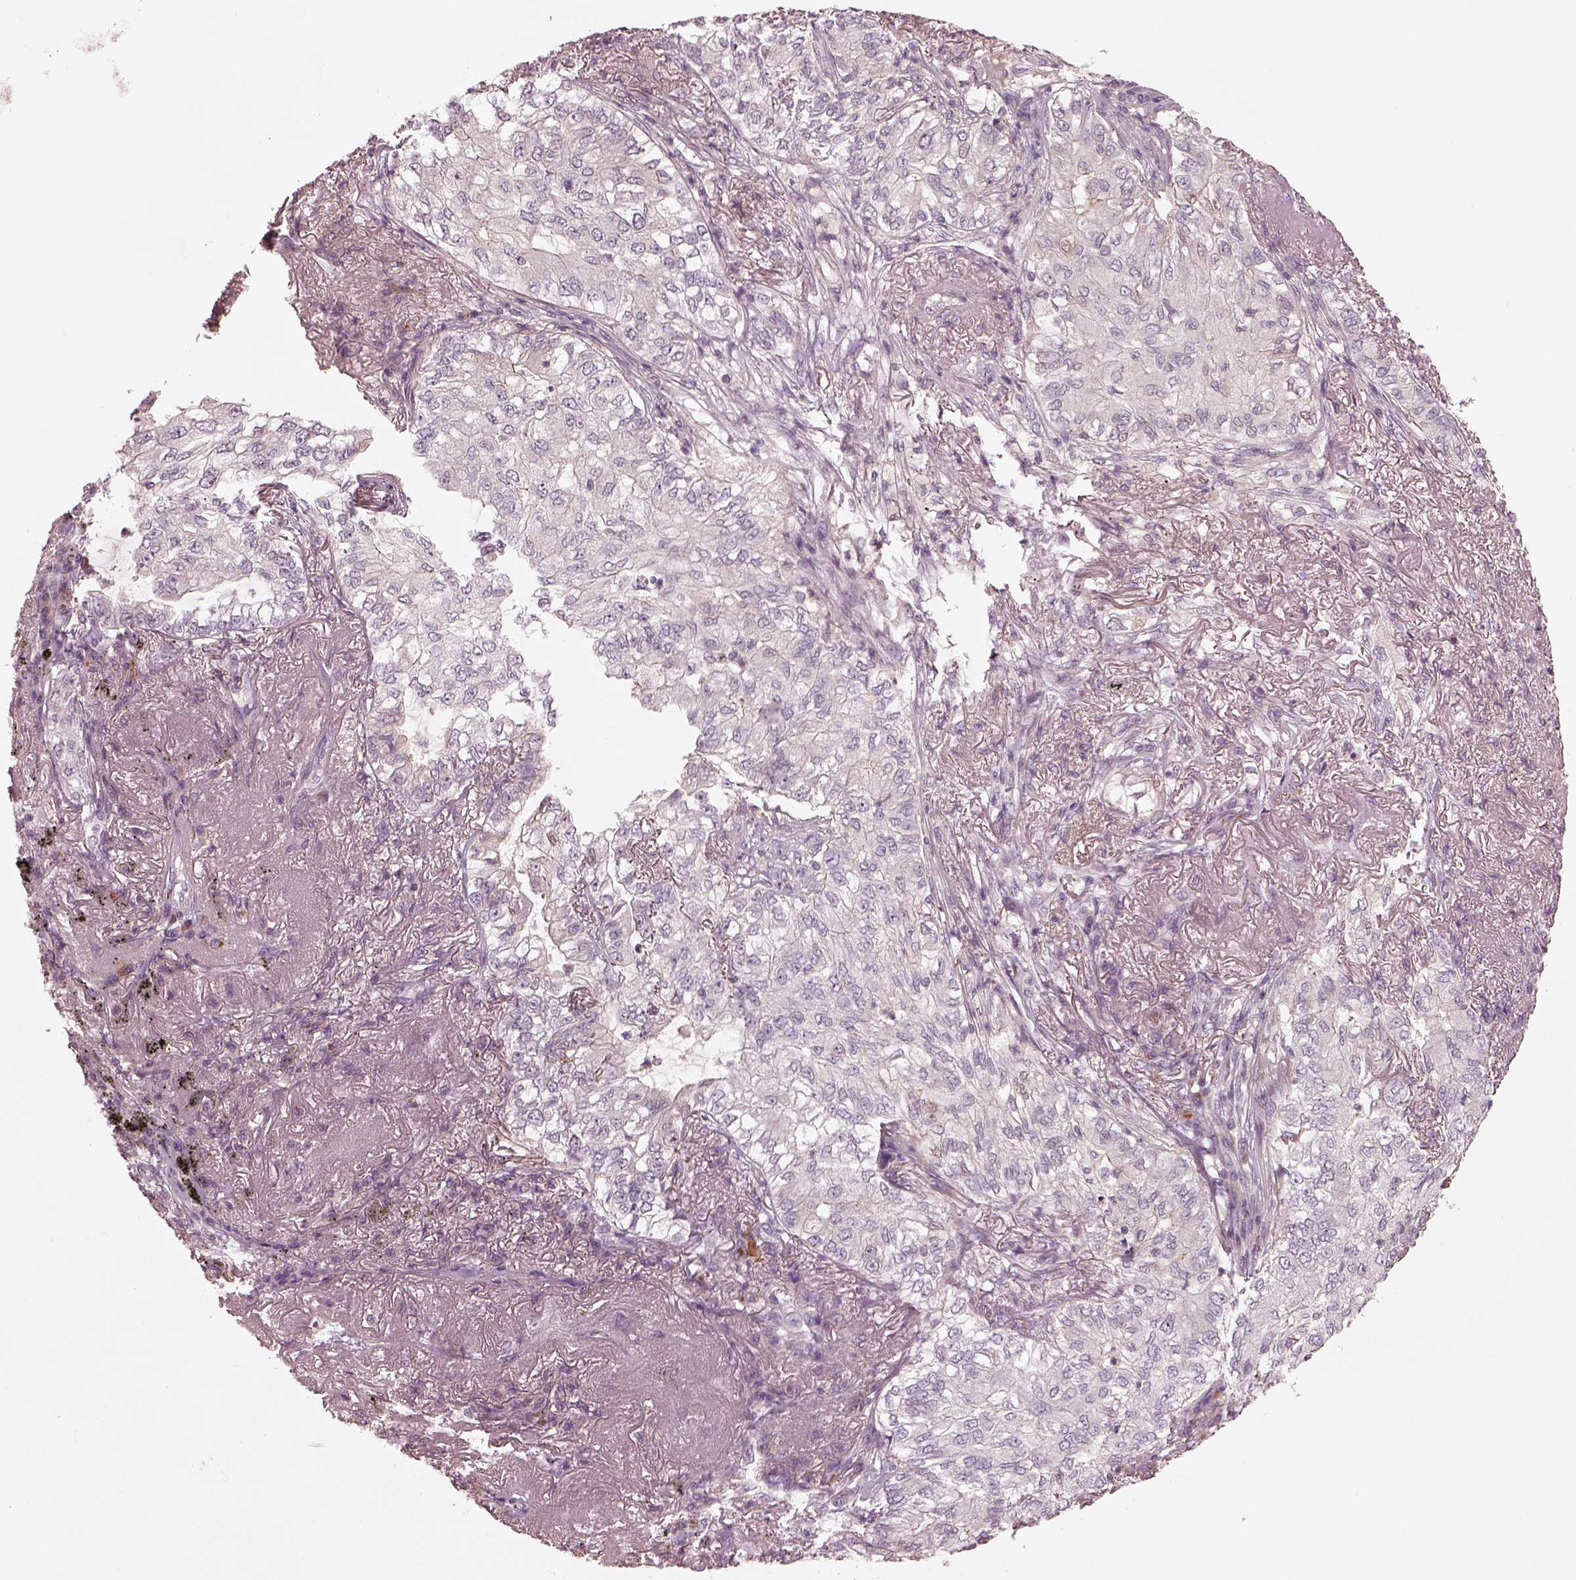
{"staining": {"intensity": "negative", "quantity": "none", "location": "none"}, "tissue": "lung cancer", "cell_type": "Tumor cells", "image_type": "cancer", "snomed": [{"axis": "morphology", "description": "Adenocarcinoma, NOS"}, {"axis": "topography", "description": "Lung"}], "caption": "Adenocarcinoma (lung) was stained to show a protein in brown. There is no significant expression in tumor cells.", "gene": "SDCBP2", "patient": {"sex": "female", "age": 73}}